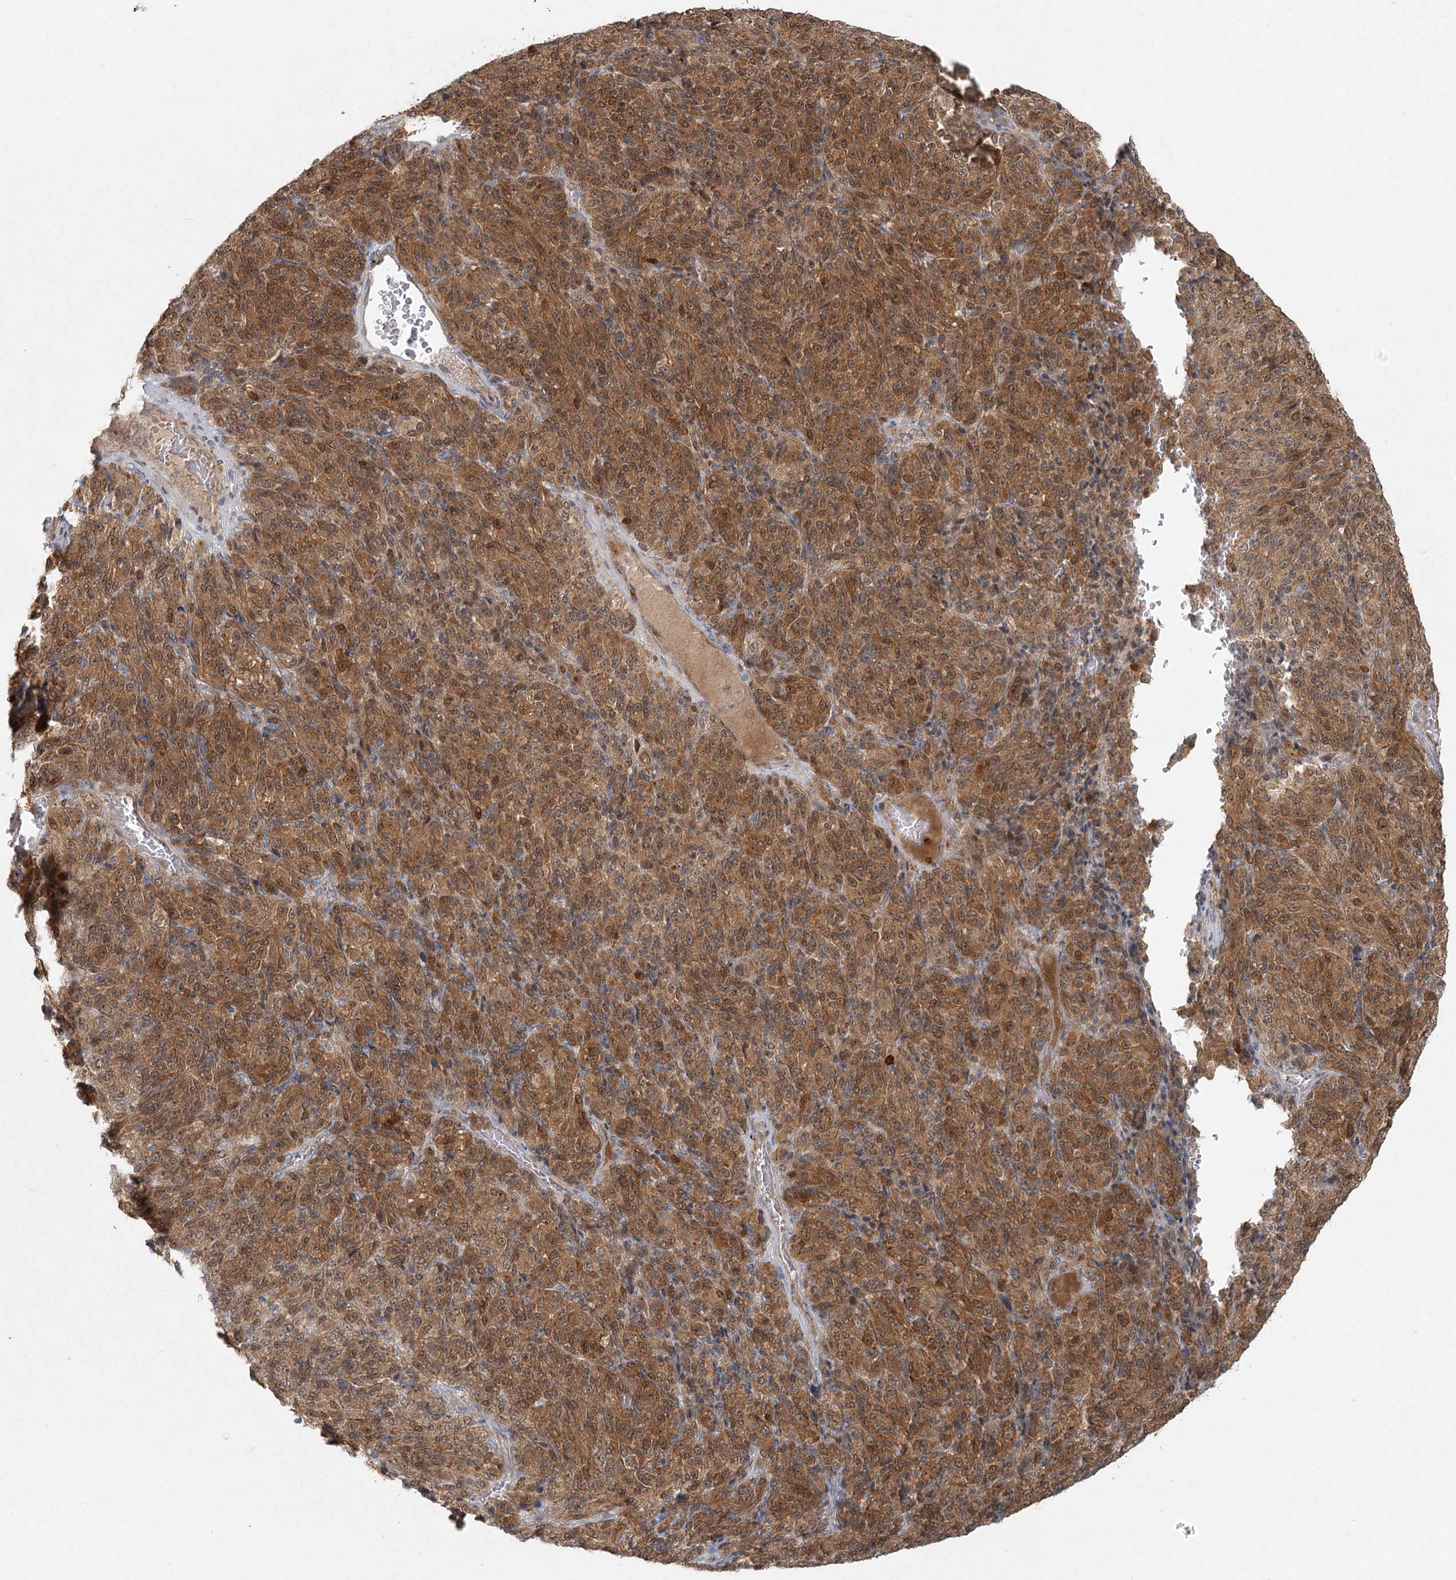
{"staining": {"intensity": "moderate", "quantity": ">75%", "location": "cytoplasmic/membranous,nuclear"}, "tissue": "melanoma", "cell_type": "Tumor cells", "image_type": "cancer", "snomed": [{"axis": "morphology", "description": "Malignant melanoma, Metastatic site"}, {"axis": "topography", "description": "Brain"}], "caption": "Melanoma was stained to show a protein in brown. There is medium levels of moderate cytoplasmic/membranous and nuclear positivity in about >75% of tumor cells. The staining is performed using DAB brown chromogen to label protein expression. The nuclei are counter-stained blue using hematoxylin.", "gene": "LRP2BP", "patient": {"sex": "female", "age": 56}}